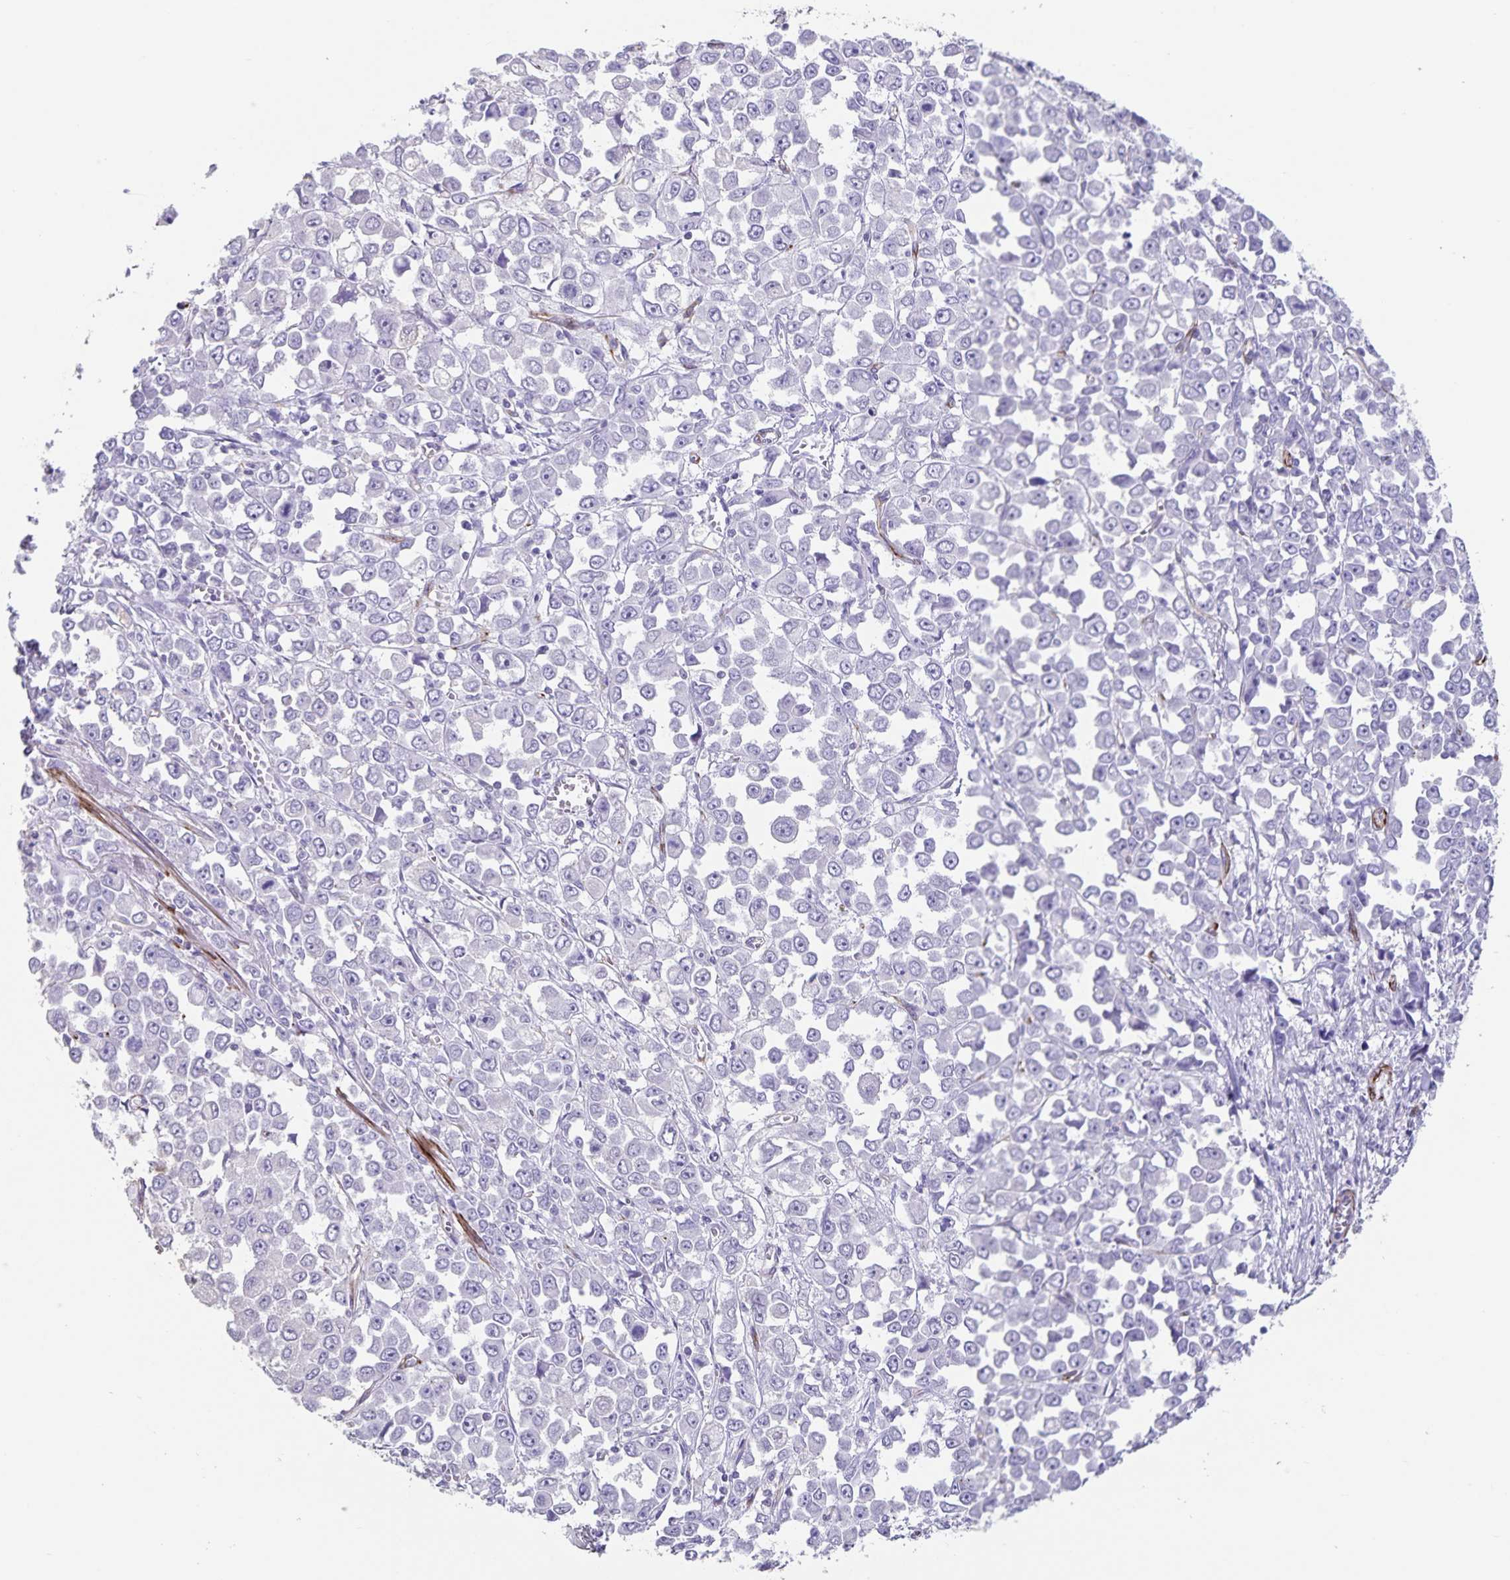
{"staining": {"intensity": "negative", "quantity": "none", "location": "none"}, "tissue": "stomach cancer", "cell_type": "Tumor cells", "image_type": "cancer", "snomed": [{"axis": "morphology", "description": "Adenocarcinoma, NOS"}, {"axis": "topography", "description": "Stomach, upper"}], "caption": "The micrograph demonstrates no staining of tumor cells in stomach cancer. The staining is performed using DAB brown chromogen with nuclei counter-stained in using hematoxylin.", "gene": "SYNM", "patient": {"sex": "male", "age": 70}}